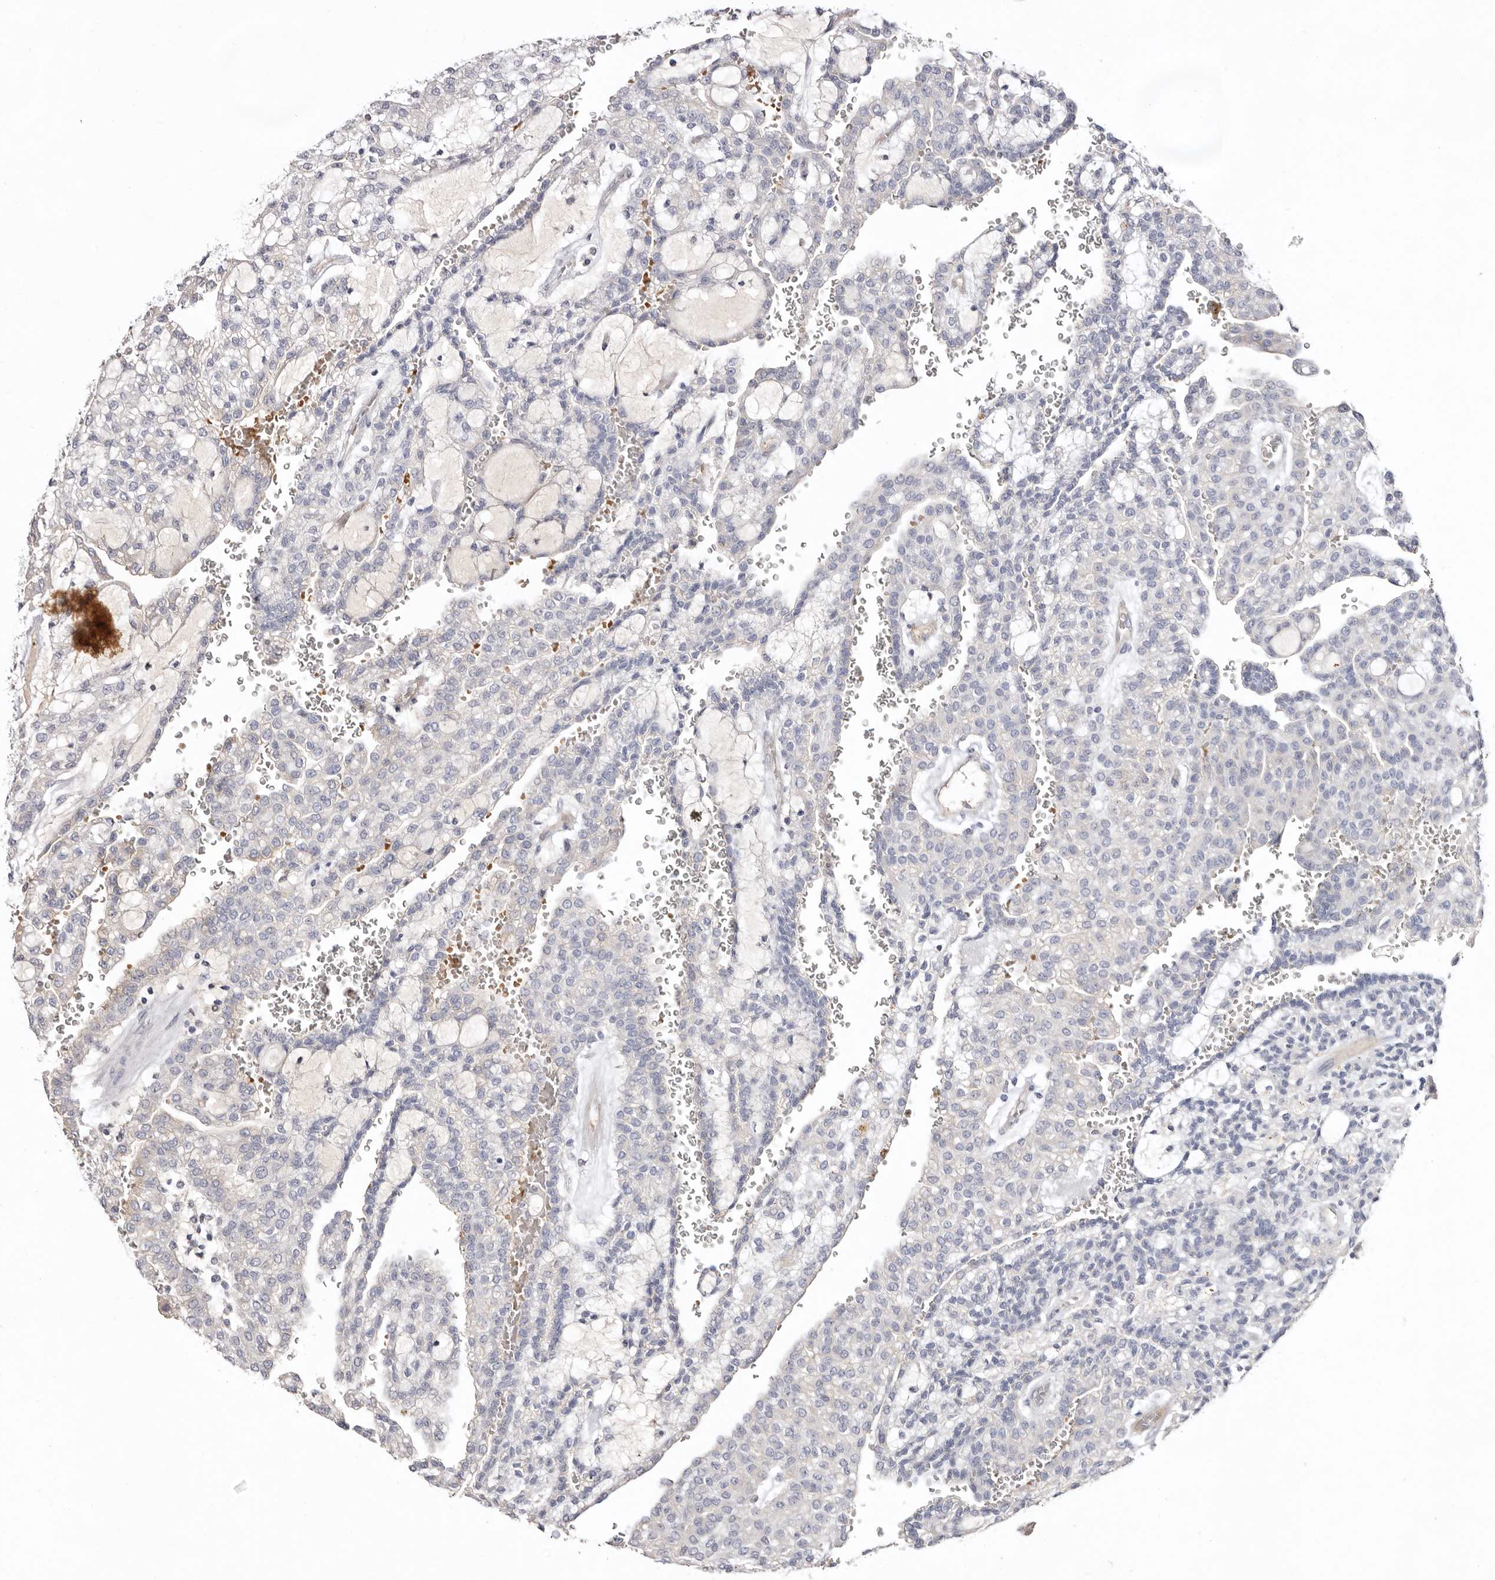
{"staining": {"intensity": "negative", "quantity": "none", "location": "none"}, "tissue": "renal cancer", "cell_type": "Tumor cells", "image_type": "cancer", "snomed": [{"axis": "morphology", "description": "Adenocarcinoma, NOS"}, {"axis": "topography", "description": "Kidney"}], "caption": "Renal cancer was stained to show a protein in brown. There is no significant staining in tumor cells.", "gene": "LMLN", "patient": {"sex": "male", "age": 63}}